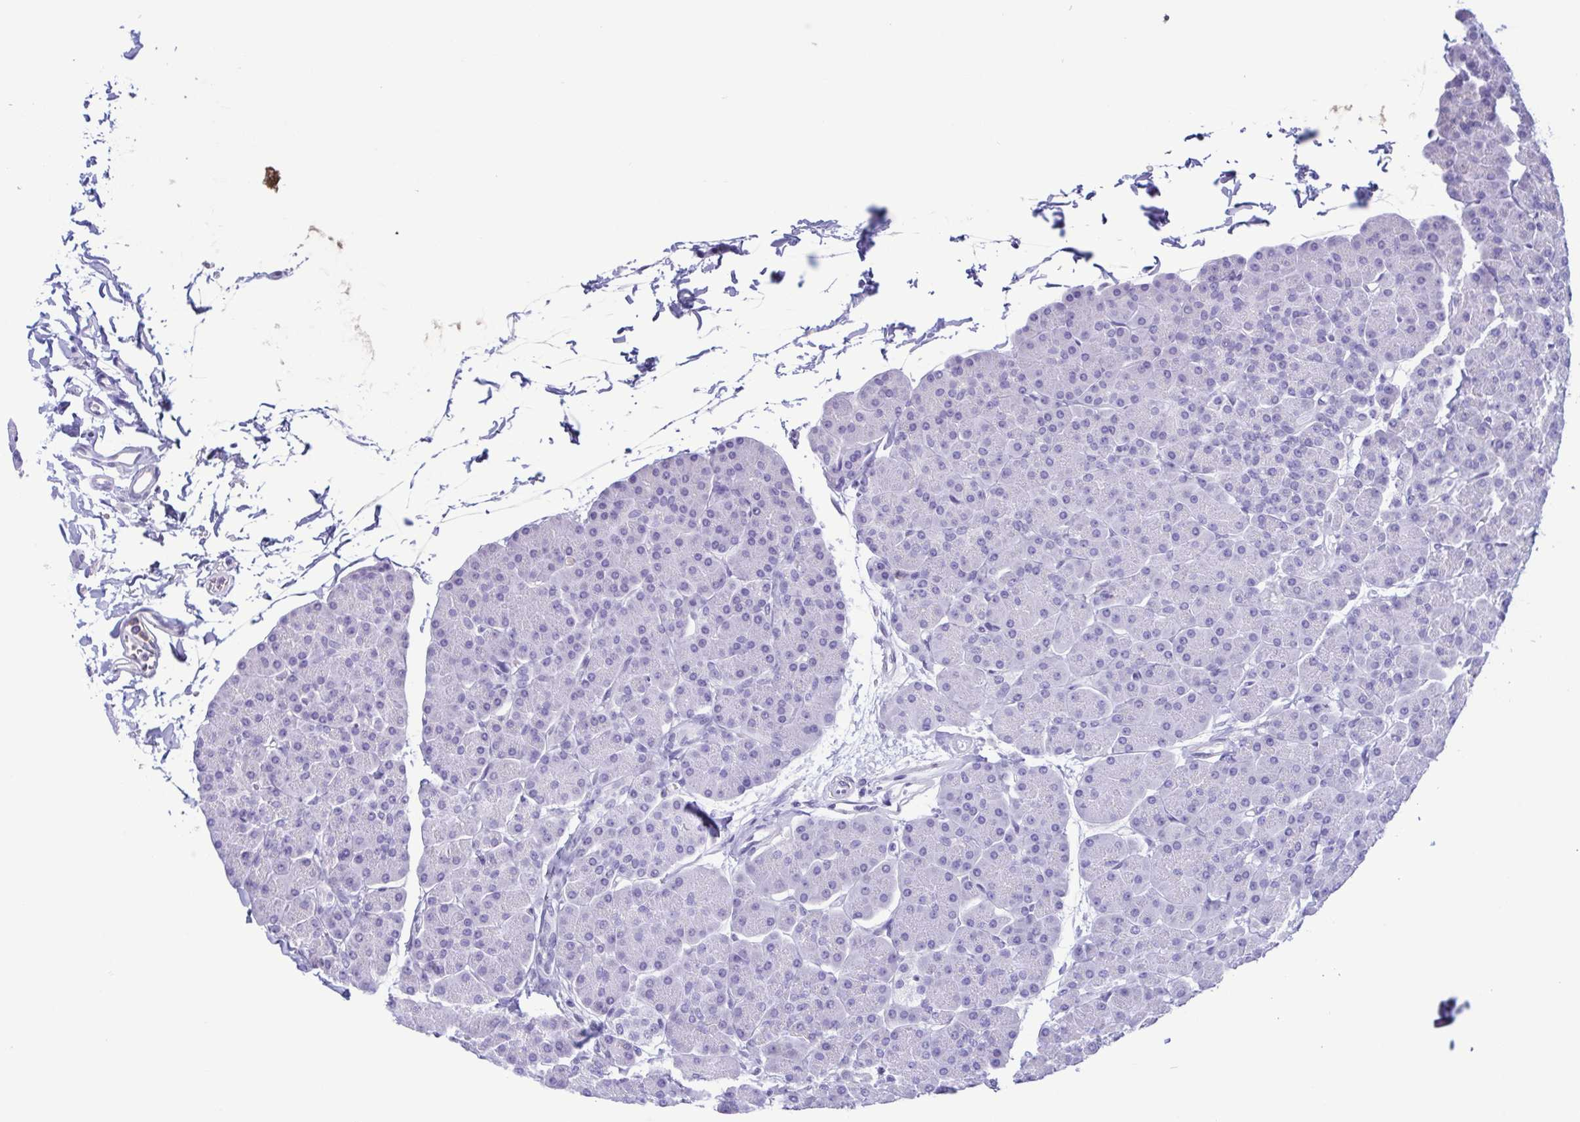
{"staining": {"intensity": "negative", "quantity": "none", "location": "none"}, "tissue": "pancreas", "cell_type": "Exocrine glandular cells", "image_type": "normal", "snomed": [{"axis": "morphology", "description": "Normal tissue, NOS"}, {"axis": "topography", "description": "Pancreas"}, {"axis": "topography", "description": "Peripheral nerve tissue"}], "caption": "Immunohistochemistry photomicrograph of unremarkable human pancreas stained for a protein (brown), which displays no positivity in exocrine glandular cells. The staining is performed using DAB (3,3'-diaminobenzidine) brown chromogen with nuclei counter-stained in using hematoxylin.", "gene": "LDHC", "patient": {"sex": "male", "age": 54}}